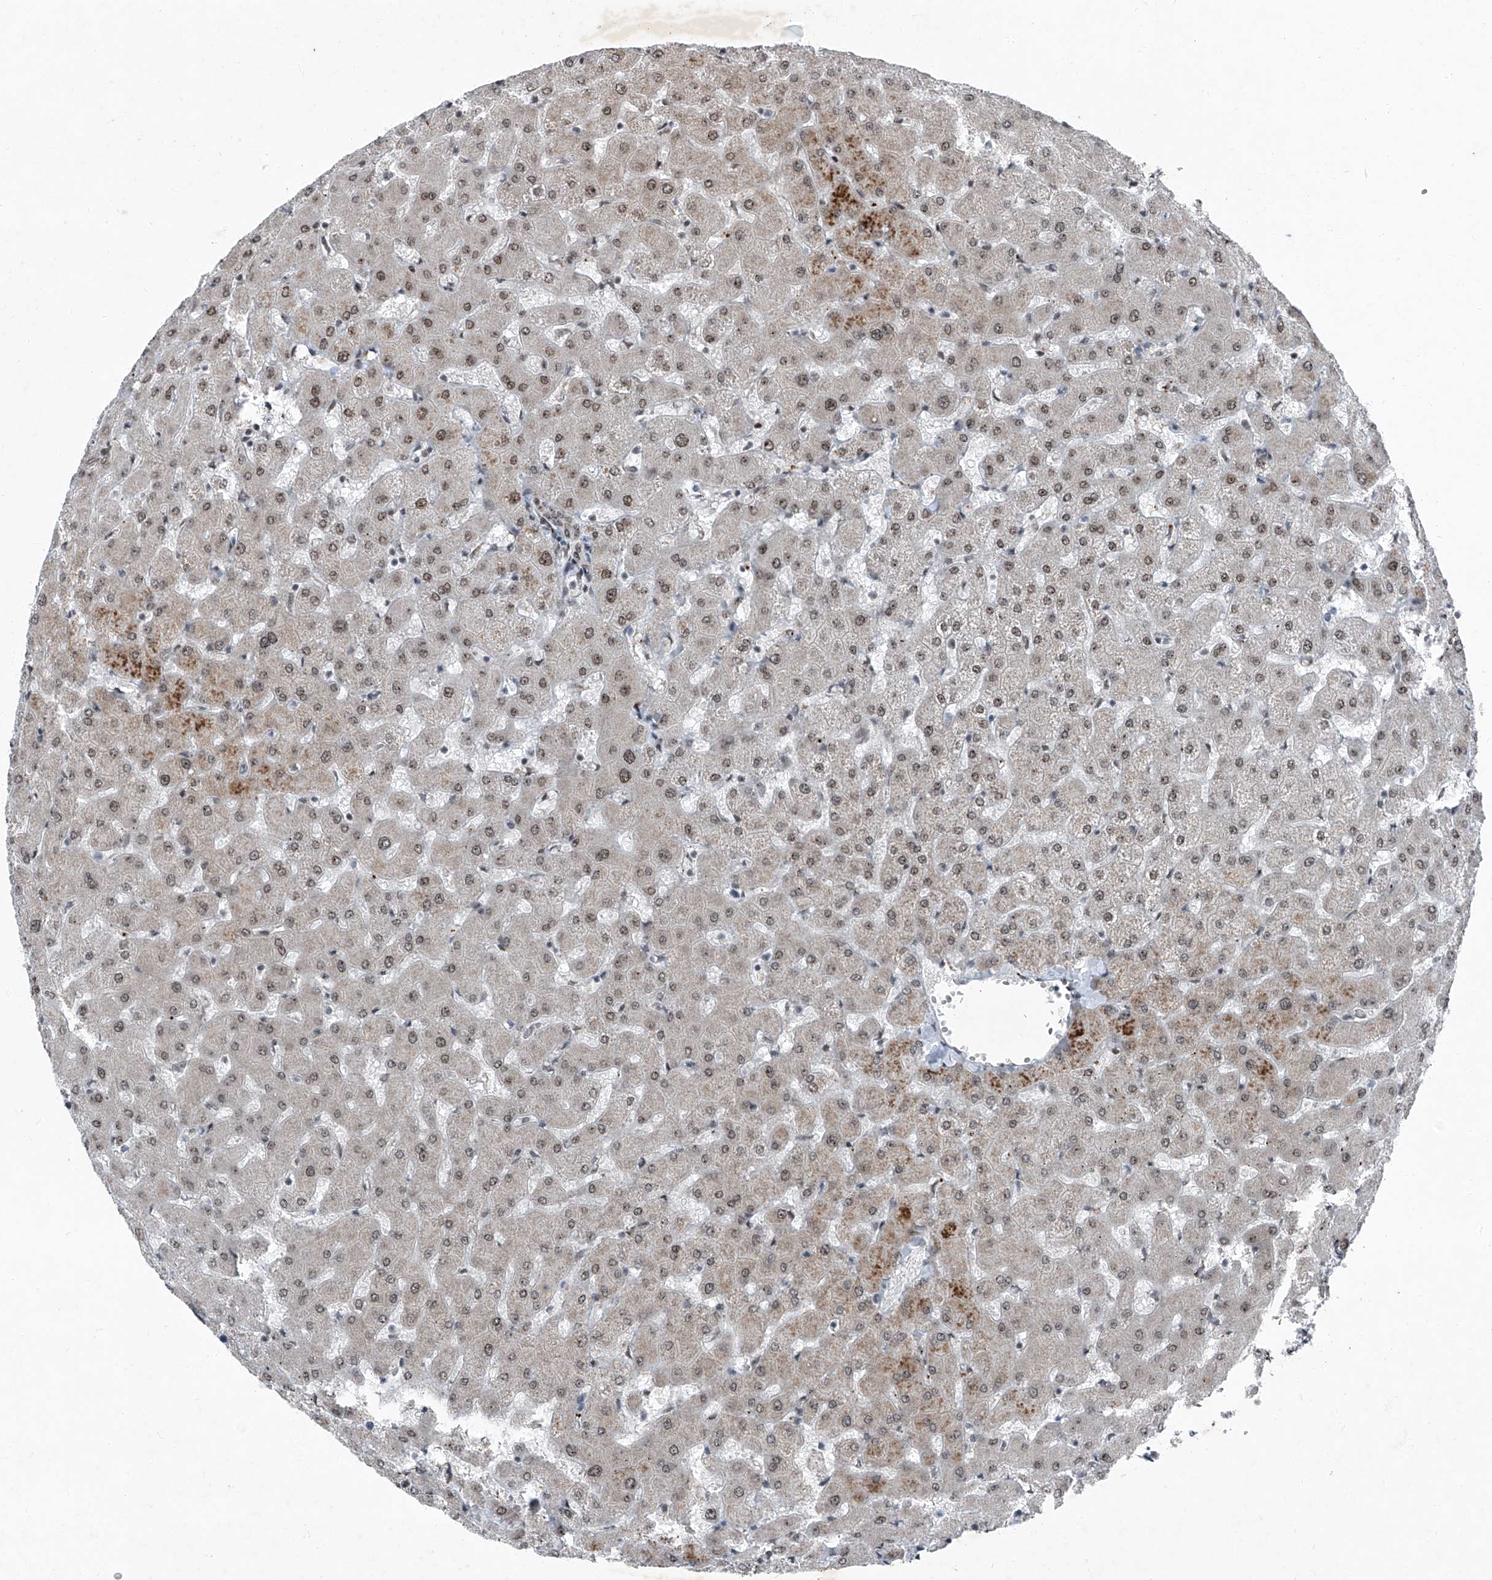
{"staining": {"intensity": "negative", "quantity": "none", "location": "none"}, "tissue": "liver", "cell_type": "Cholangiocytes", "image_type": "normal", "snomed": [{"axis": "morphology", "description": "Normal tissue, NOS"}, {"axis": "topography", "description": "Liver"}], "caption": "Protein analysis of benign liver exhibits no significant expression in cholangiocytes.", "gene": "BMI1", "patient": {"sex": "female", "age": 63}}